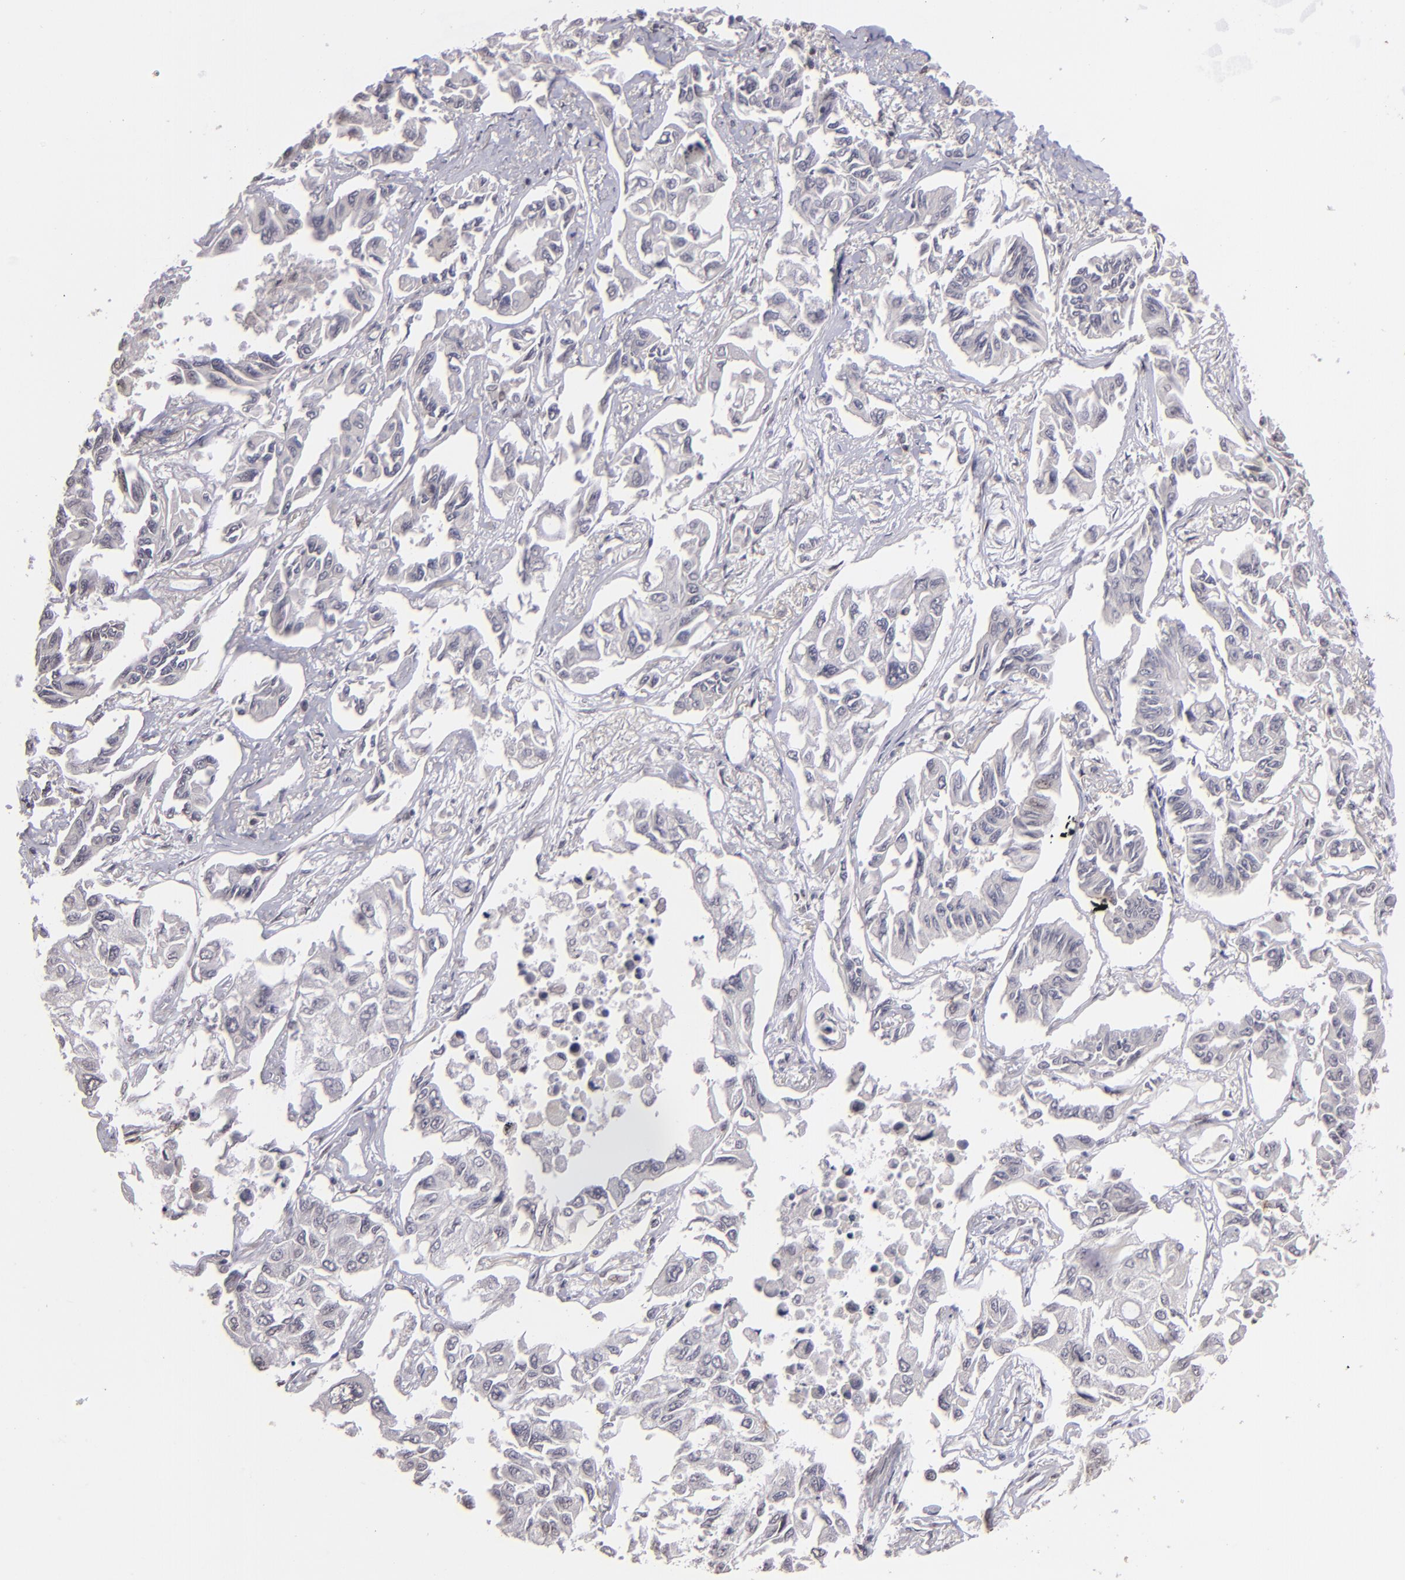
{"staining": {"intensity": "weak", "quantity": "<25%", "location": "nuclear"}, "tissue": "lung cancer", "cell_type": "Tumor cells", "image_type": "cancer", "snomed": [{"axis": "morphology", "description": "Adenocarcinoma, NOS"}, {"axis": "topography", "description": "Lung"}], "caption": "Lung cancer was stained to show a protein in brown. There is no significant staining in tumor cells. Nuclei are stained in blue.", "gene": "RARB", "patient": {"sex": "male", "age": 64}}